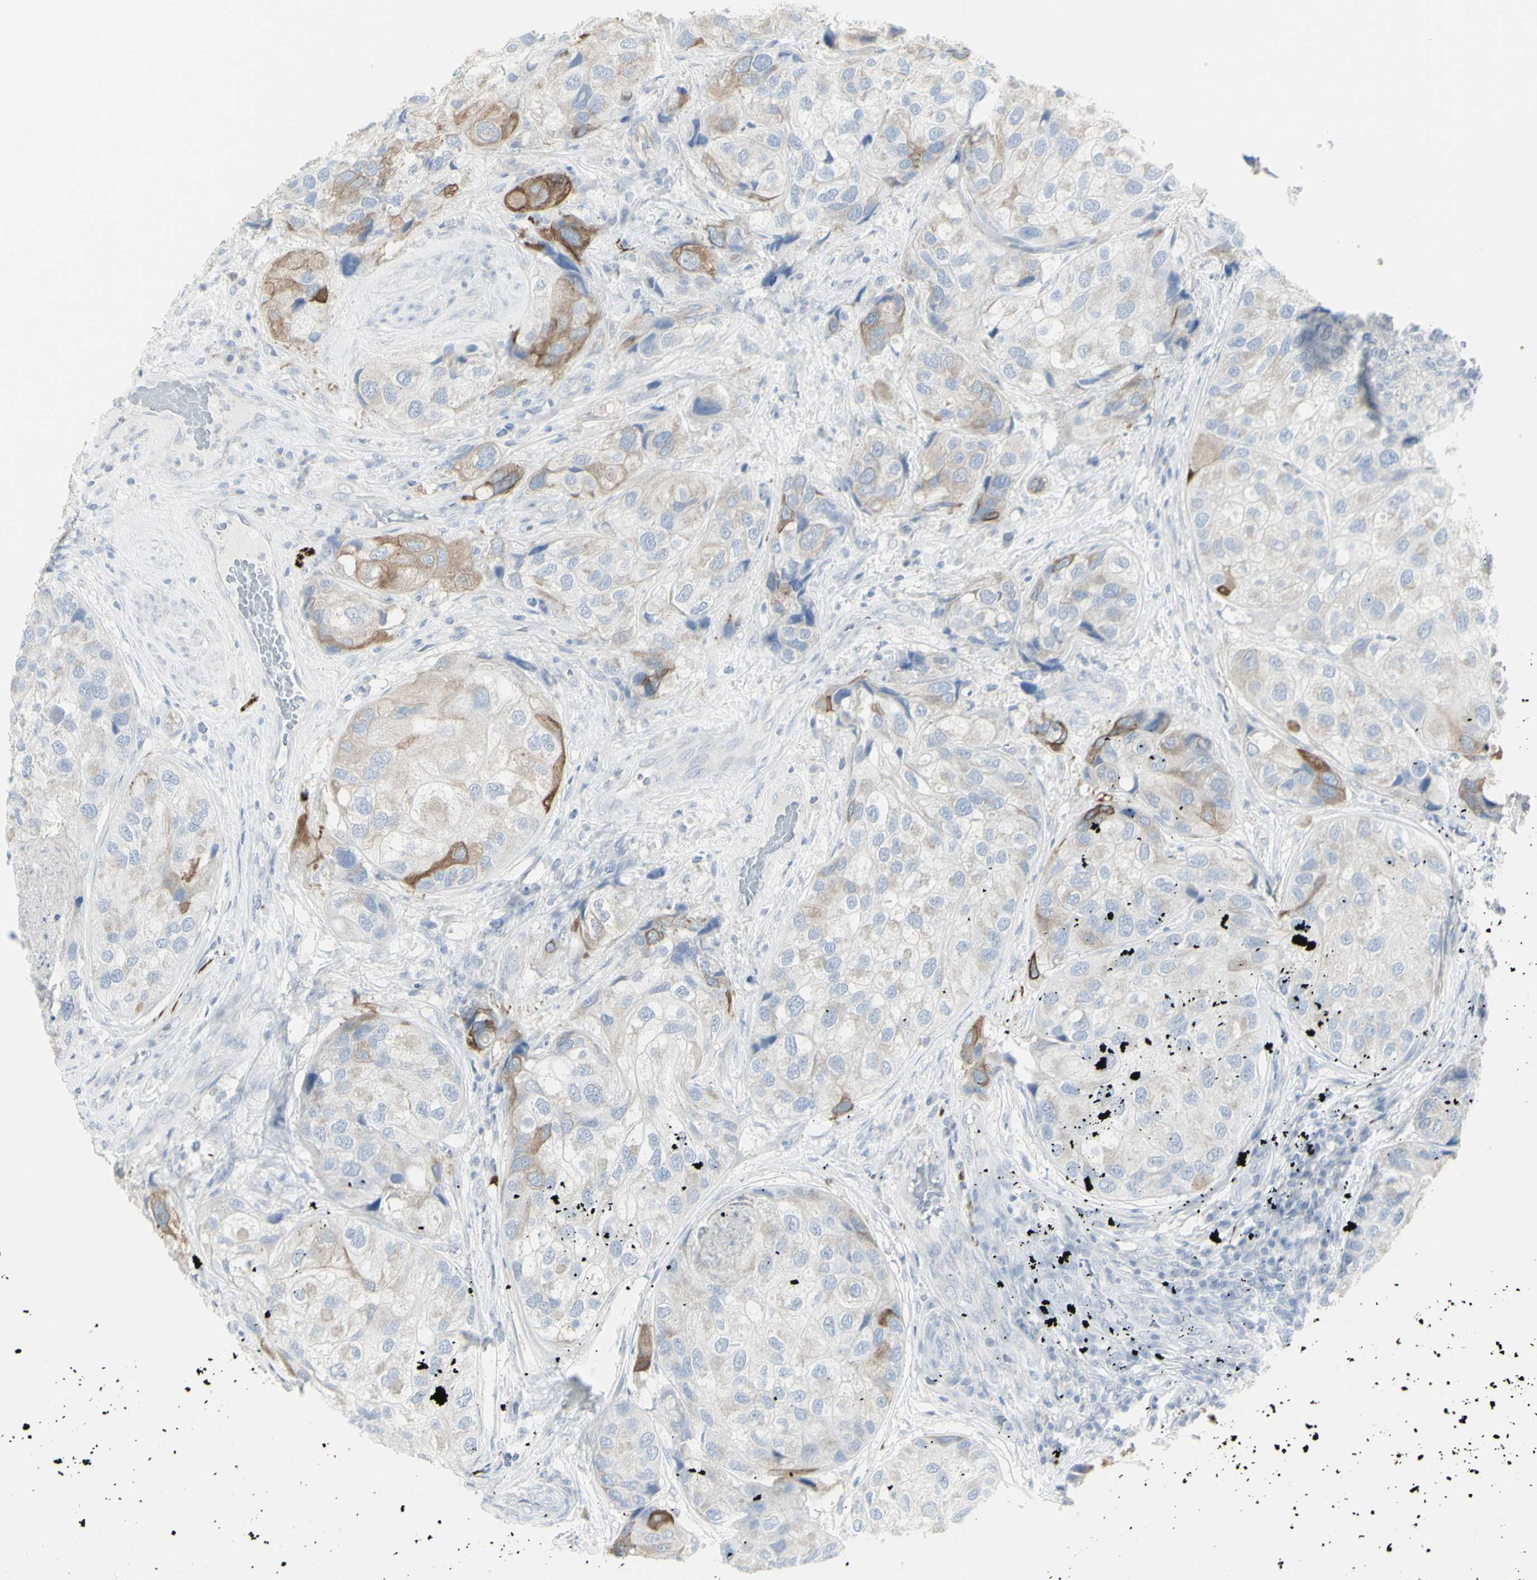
{"staining": {"intensity": "moderate", "quantity": "<25%", "location": "cytoplasmic/membranous"}, "tissue": "urothelial cancer", "cell_type": "Tumor cells", "image_type": "cancer", "snomed": [{"axis": "morphology", "description": "Urothelial carcinoma, High grade"}, {"axis": "topography", "description": "Urinary bladder"}], "caption": "Urothelial cancer stained for a protein (brown) shows moderate cytoplasmic/membranous positive staining in approximately <25% of tumor cells.", "gene": "ENSG00000198211", "patient": {"sex": "female", "age": 64}}